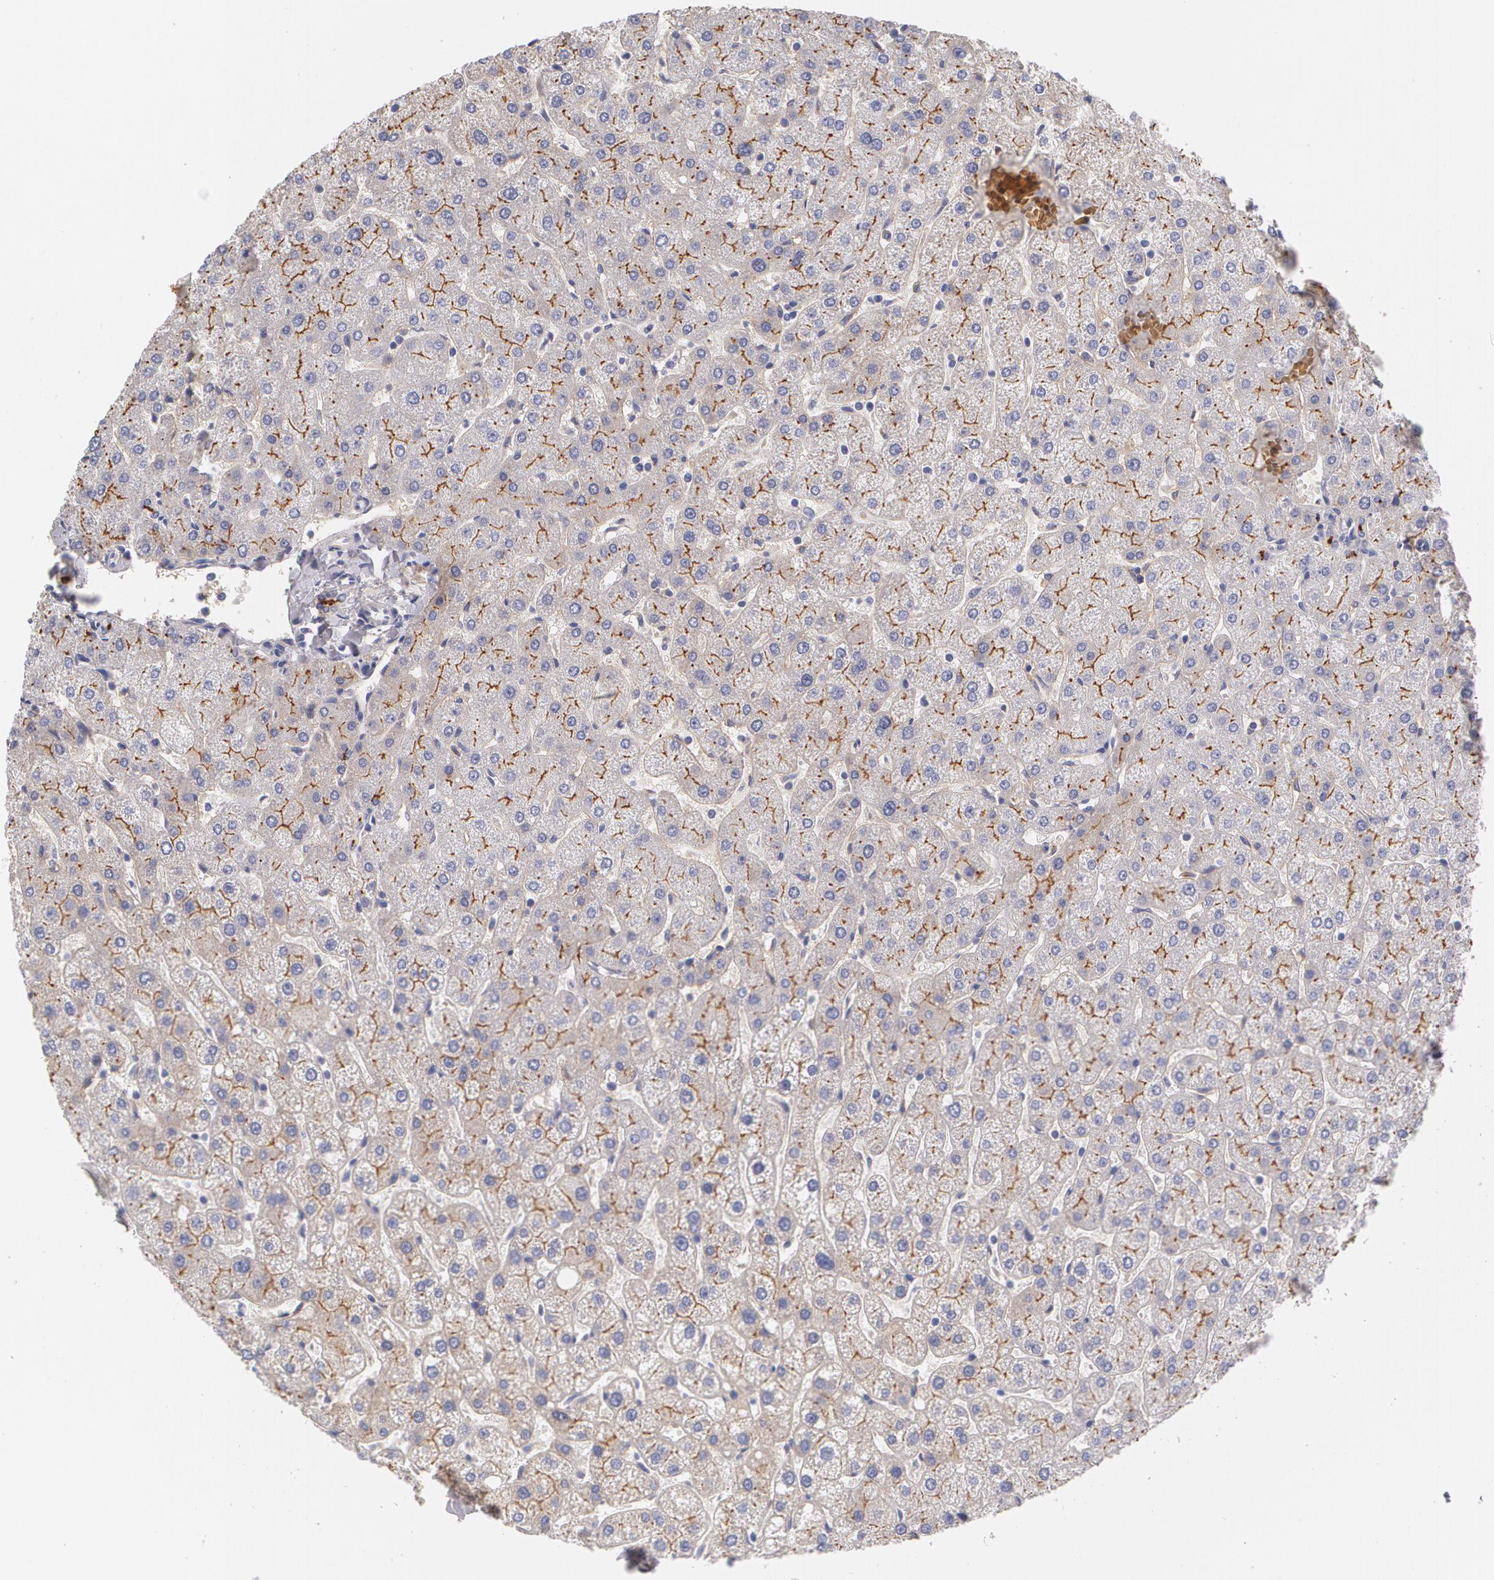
{"staining": {"intensity": "negative", "quantity": "none", "location": "none"}, "tissue": "liver", "cell_type": "Cholangiocytes", "image_type": "normal", "snomed": [{"axis": "morphology", "description": "Normal tissue, NOS"}, {"axis": "topography", "description": "Liver"}], "caption": "There is no significant staining in cholangiocytes of liver. (Brightfield microscopy of DAB immunohistochemistry (IHC) at high magnification).", "gene": "FBLN1", "patient": {"sex": "male", "age": 67}}